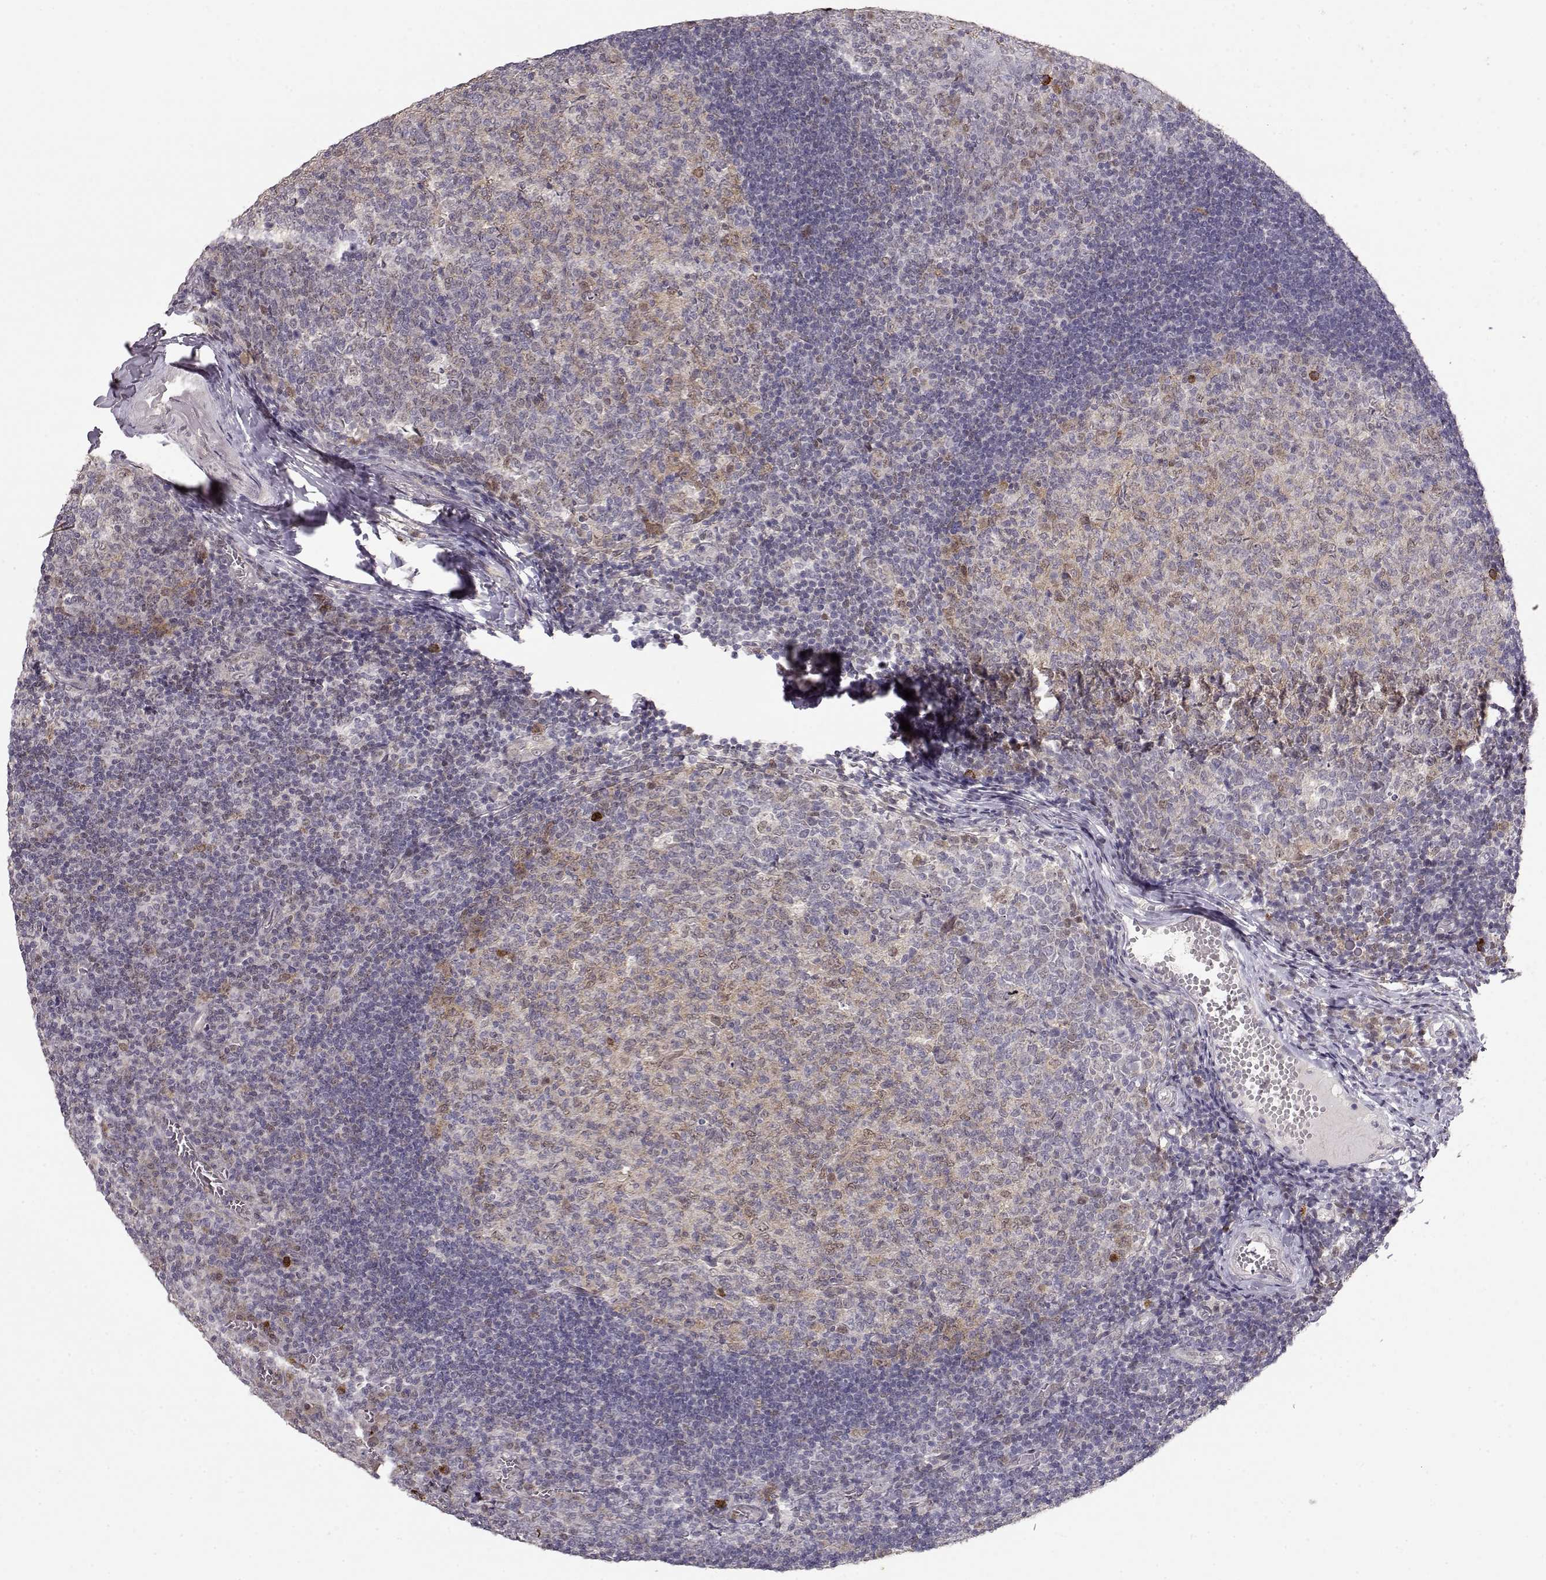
{"staining": {"intensity": "weak", "quantity": "25%-75%", "location": "cytoplasmic/membranous"}, "tissue": "tonsil", "cell_type": "Germinal center cells", "image_type": "normal", "snomed": [{"axis": "morphology", "description": "Normal tissue, NOS"}, {"axis": "topography", "description": "Tonsil"}], "caption": "This photomicrograph demonstrates unremarkable tonsil stained with immunohistochemistry (IHC) to label a protein in brown. The cytoplasmic/membranous of germinal center cells show weak positivity for the protein. Nuclei are counter-stained blue.", "gene": "CDK4", "patient": {"sex": "female", "age": 13}}